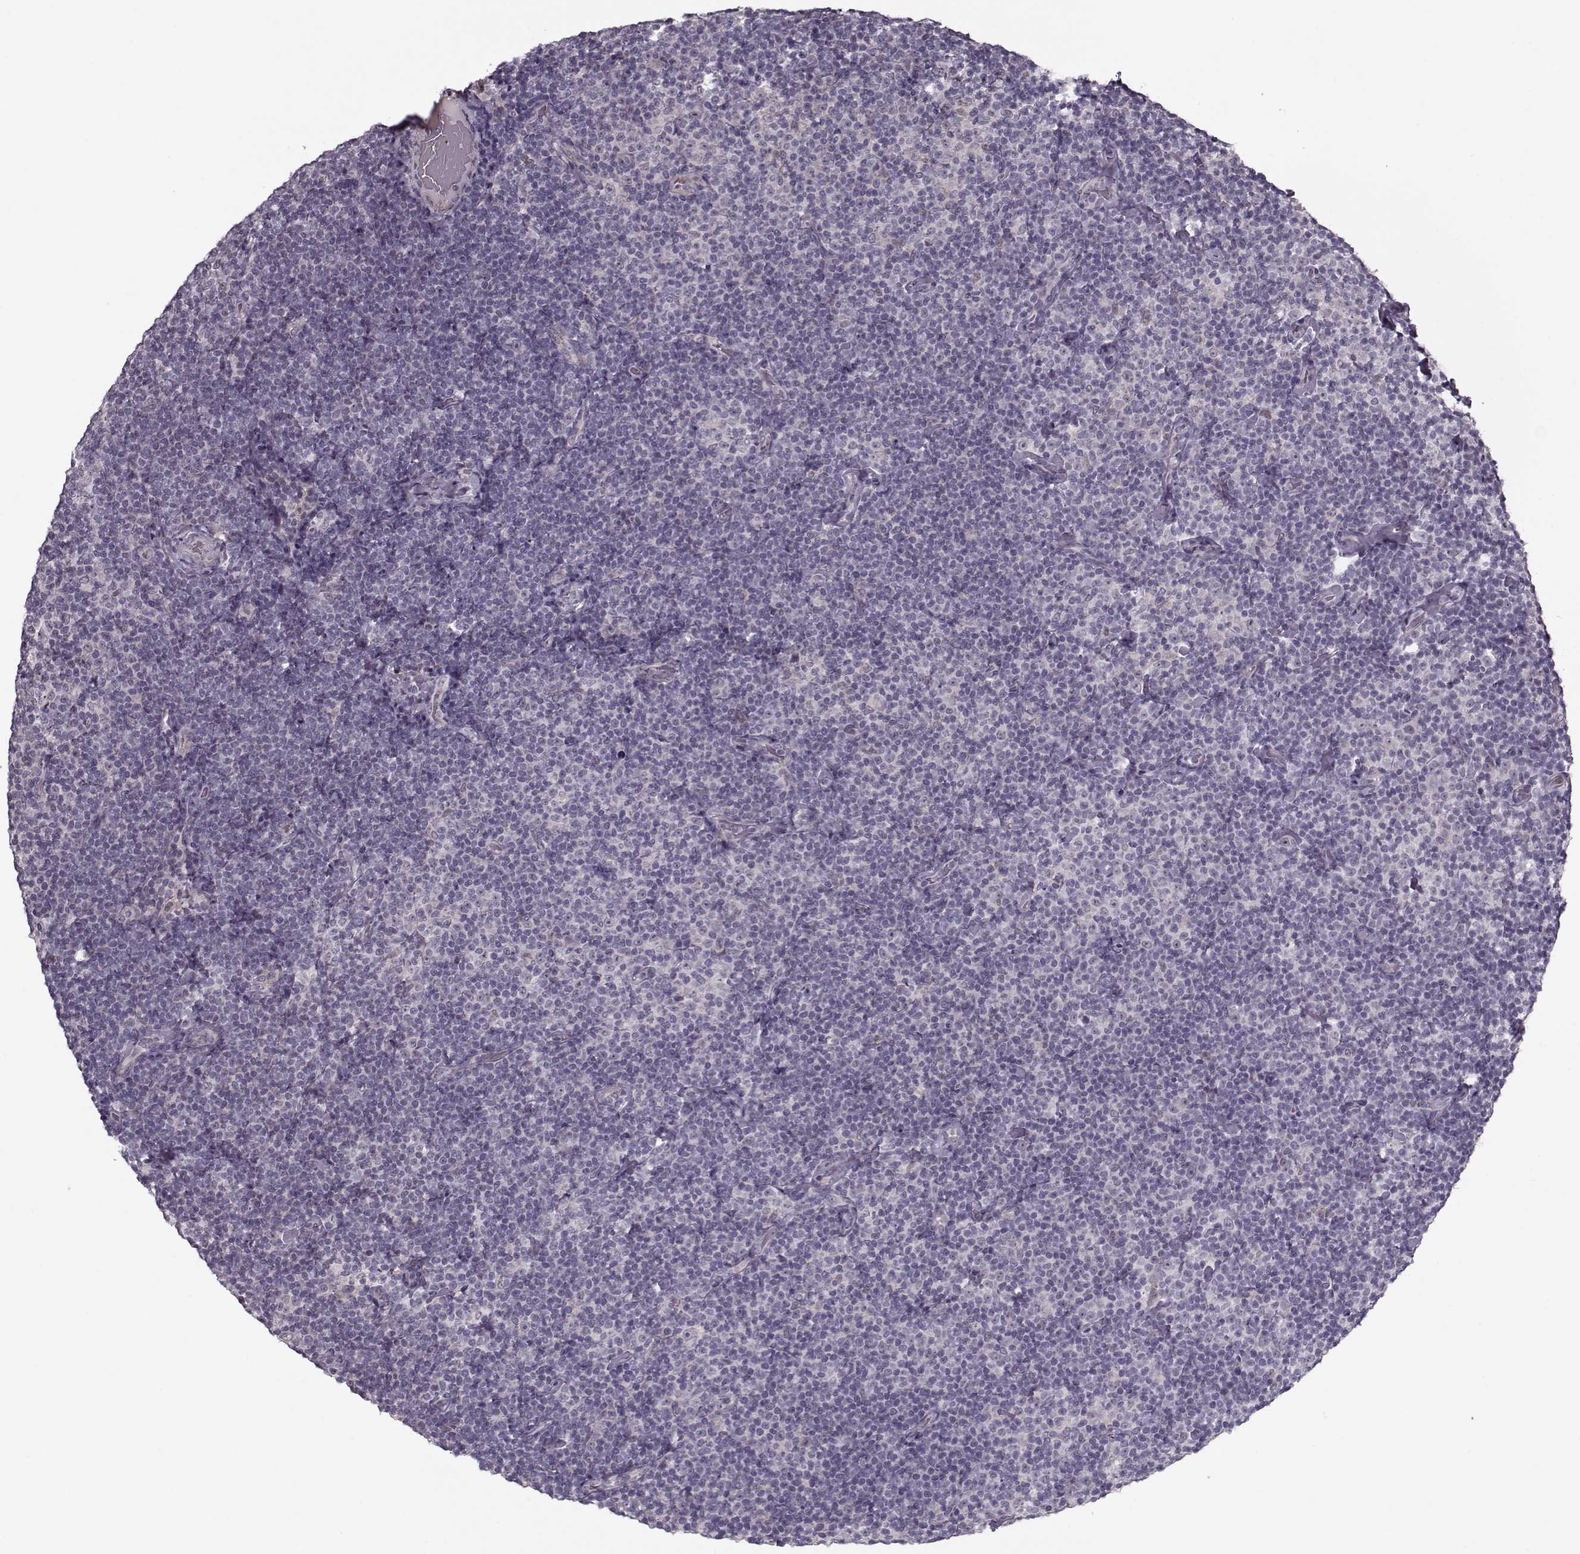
{"staining": {"intensity": "negative", "quantity": "none", "location": "none"}, "tissue": "lymphoma", "cell_type": "Tumor cells", "image_type": "cancer", "snomed": [{"axis": "morphology", "description": "Malignant lymphoma, non-Hodgkin's type, Low grade"}, {"axis": "topography", "description": "Lymph node"}], "caption": "Human malignant lymphoma, non-Hodgkin's type (low-grade) stained for a protein using IHC displays no positivity in tumor cells.", "gene": "DNAI3", "patient": {"sex": "male", "age": 81}}